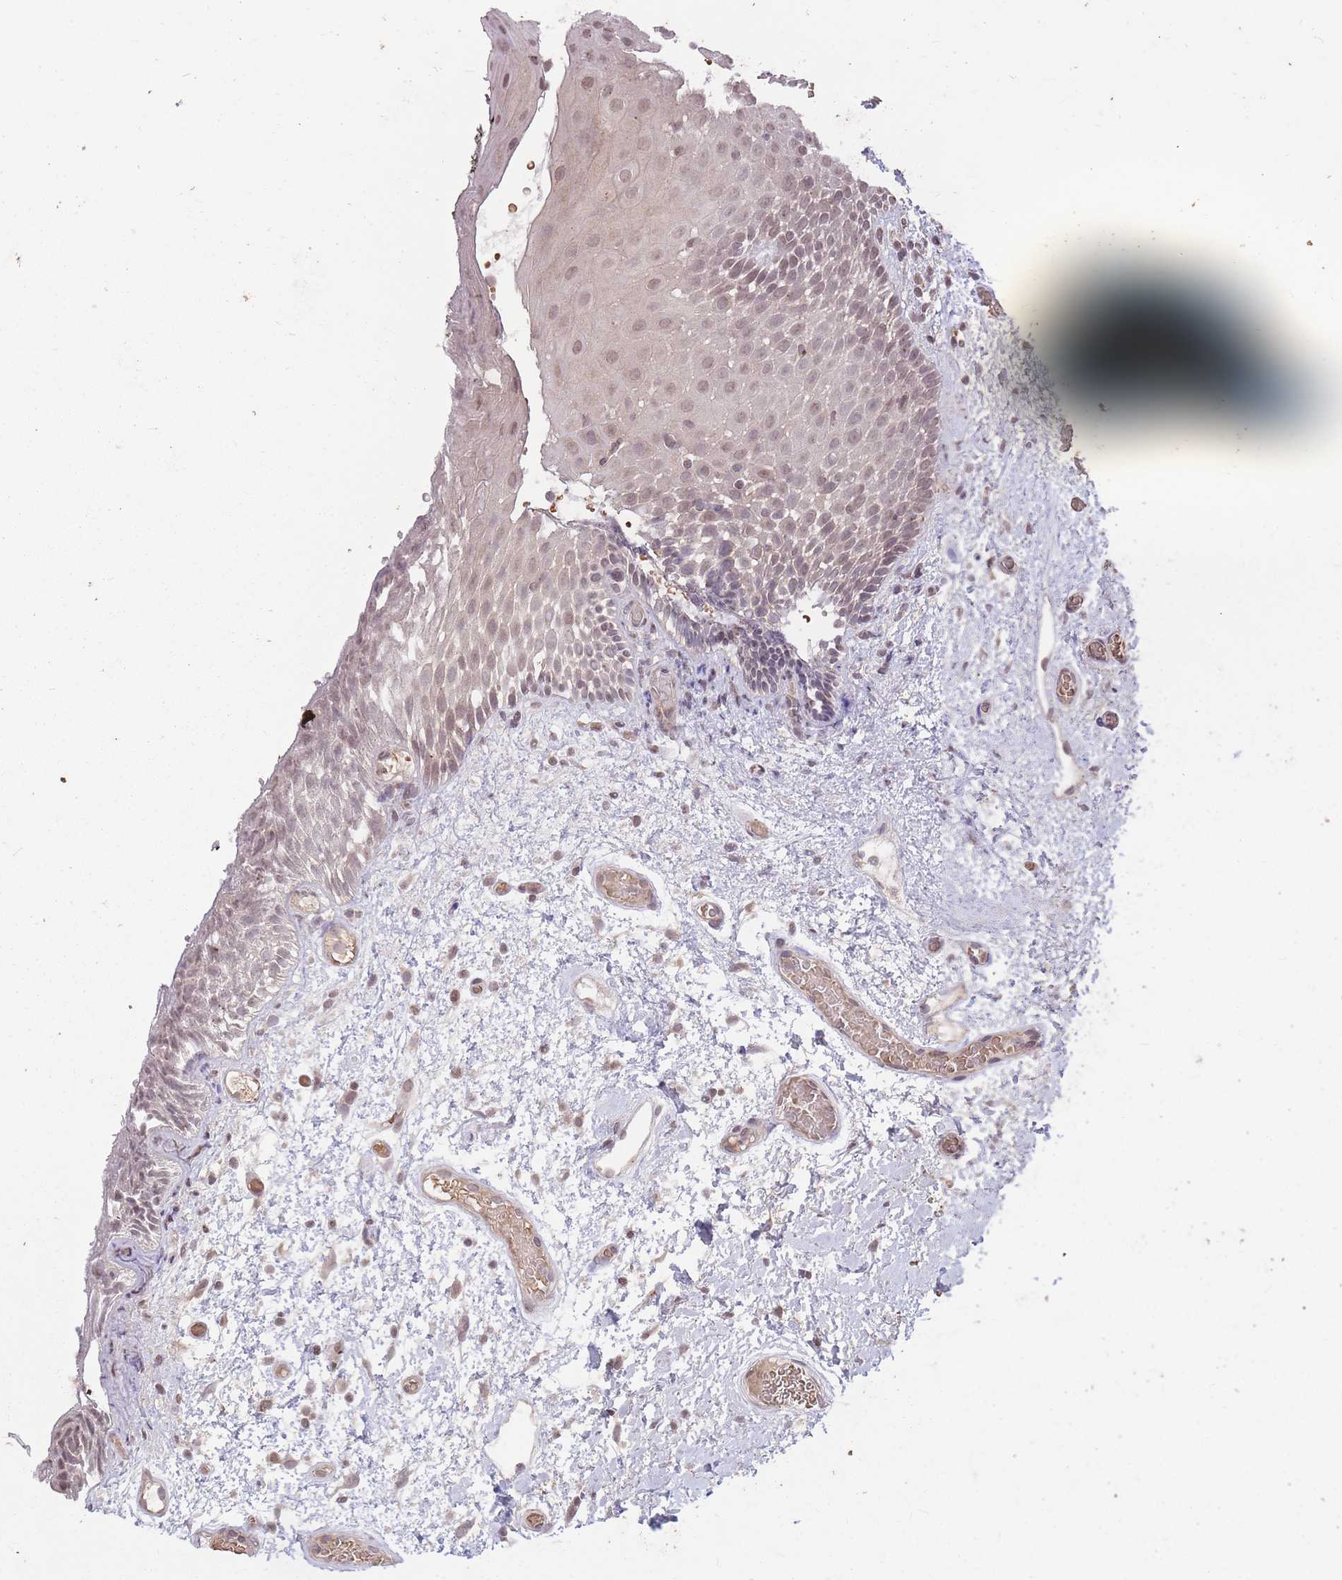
{"staining": {"intensity": "weak", "quantity": ">75%", "location": "nuclear"}, "tissue": "oral mucosa", "cell_type": "Squamous epithelial cells", "image_type": "normal", "snomed": [{"axis": "morphology", "description": "Normal tissue, NOS"}, {"axis": "morphology", "description": "Squamous cell carcinoma, NOS"}, {"axis": "topography", "description": "Oral tissue"}, {"axis": "topography", "description": "Tounge, NOS"}, {"axis": "topography", "description": "Head-Neck"}], "caption": "Protein analysis of unremarkable oral mucosa reveals weak nuclear positivity in about >75% of squamous epithelial cells.", "gene": "GGT5", "patient": {"sex": "male", "age": 76}}